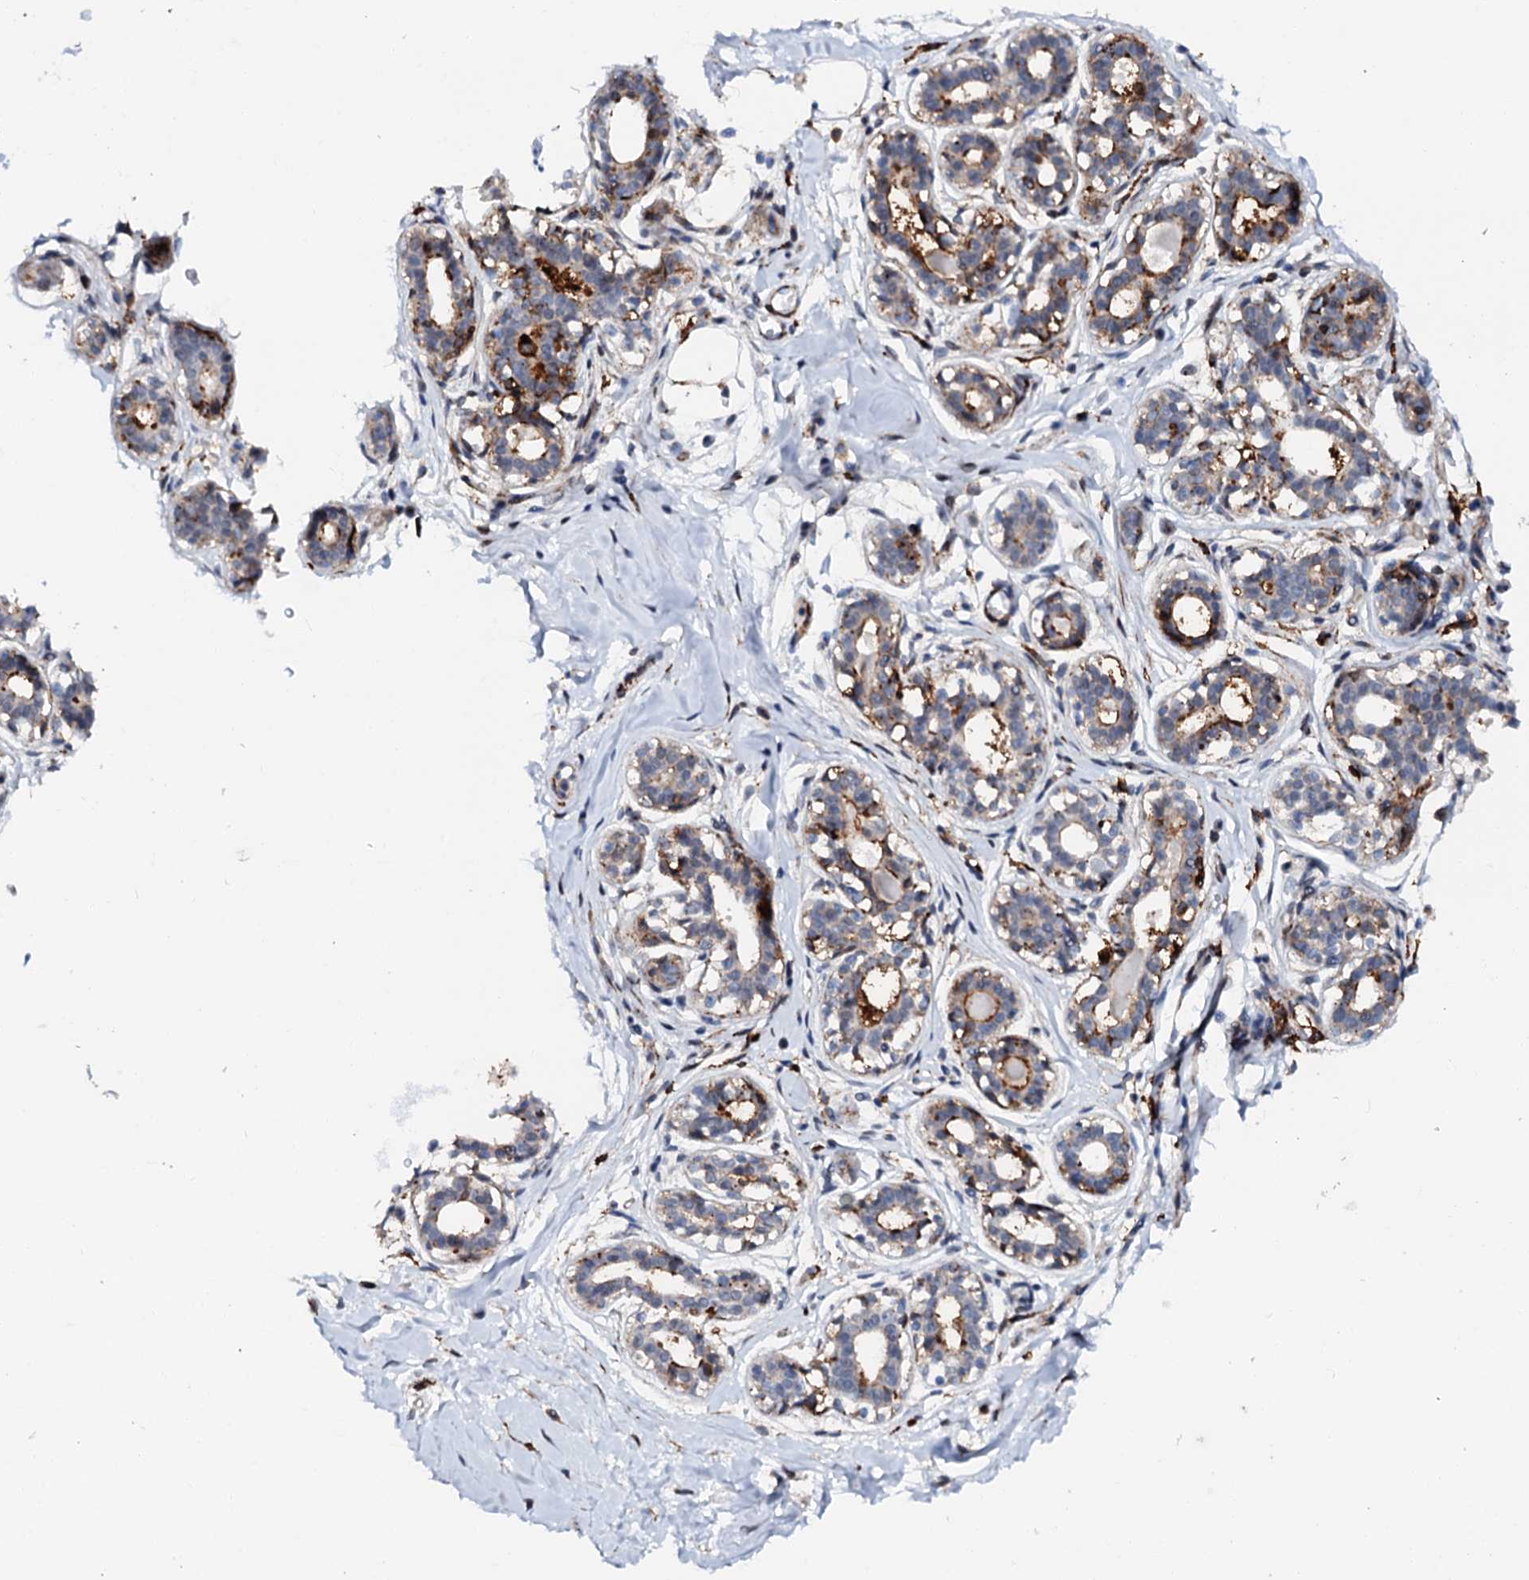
{"staining": {"intensity": "negative", "quantity": "none", "location": "none"}, "tissue": "breast", "cell_type": "Adipocytes", "image_type": "normal", "snomed": [{"axis": "morphology", "description": "Normal tissue, NOS"}, {"axis": "topography", "description": "Breast"}], "caption": "Immunohistochemical staining of normal human breast reveals no significant staining in adipocytes.", "gene": "MED13L", "patient": {"sex": "female", "age": 45}}